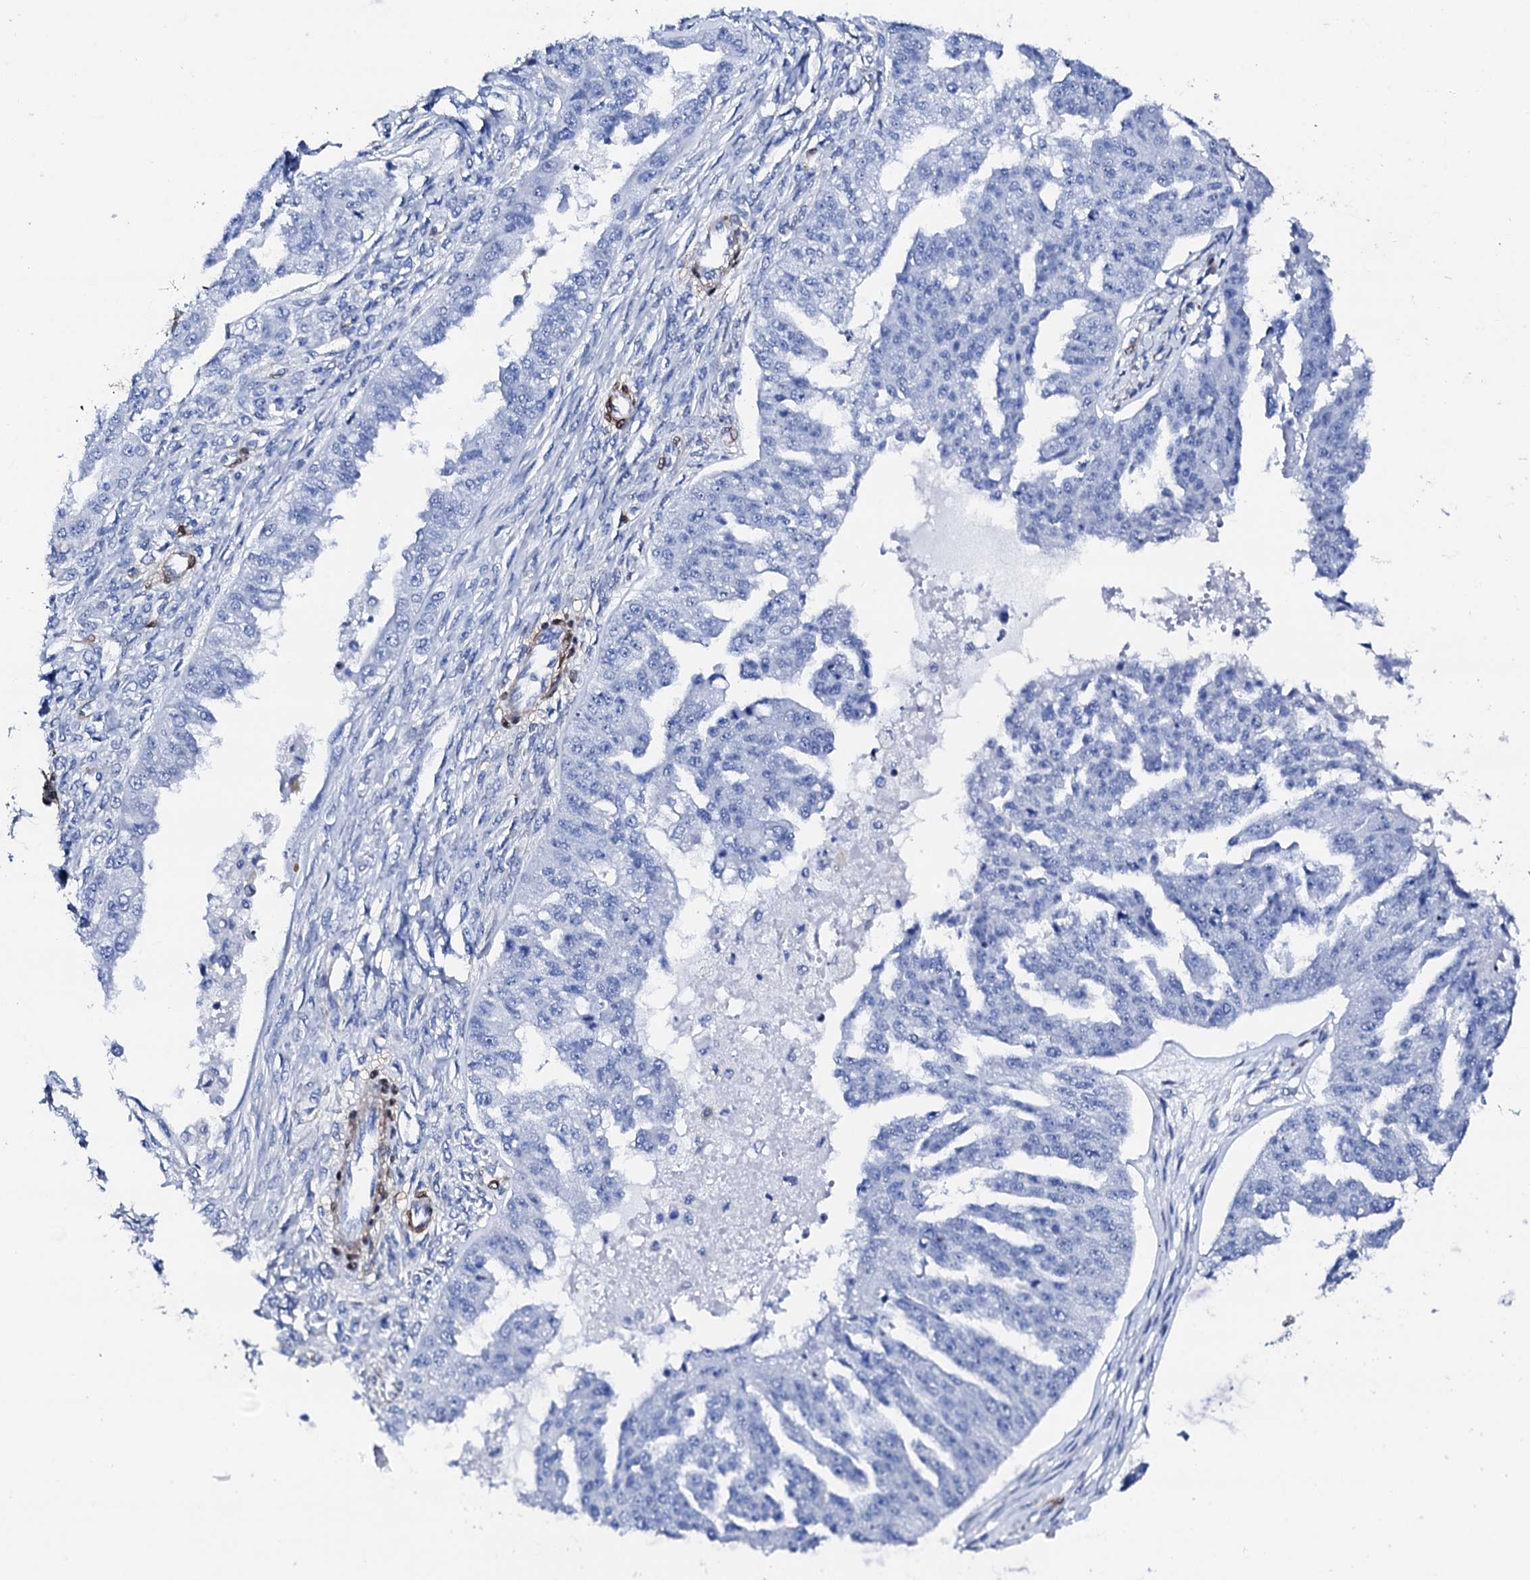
{"staining": {"intensity": "negative", "quantity": "none", "location": "none"}, "tissue": "ovarian cancer", "cell_type": "Tumor cells", "image_type": "cancer", "snomed": [{"axis": "morphology", "description": "Cystadenocarcinoma, serous, NOS"}, {"axis": "topography", "description": "Ovary"}], "caption": "An immunohistochemistry (IHC) histopathology image of serous cystadenocarcinoma (ovarian) is shown. There is no staining in tumor cells of serous cystadenocarcinoma (ovarian).", "gene": "NRIP2", "patient": {"sex": "female", "age": 58}}